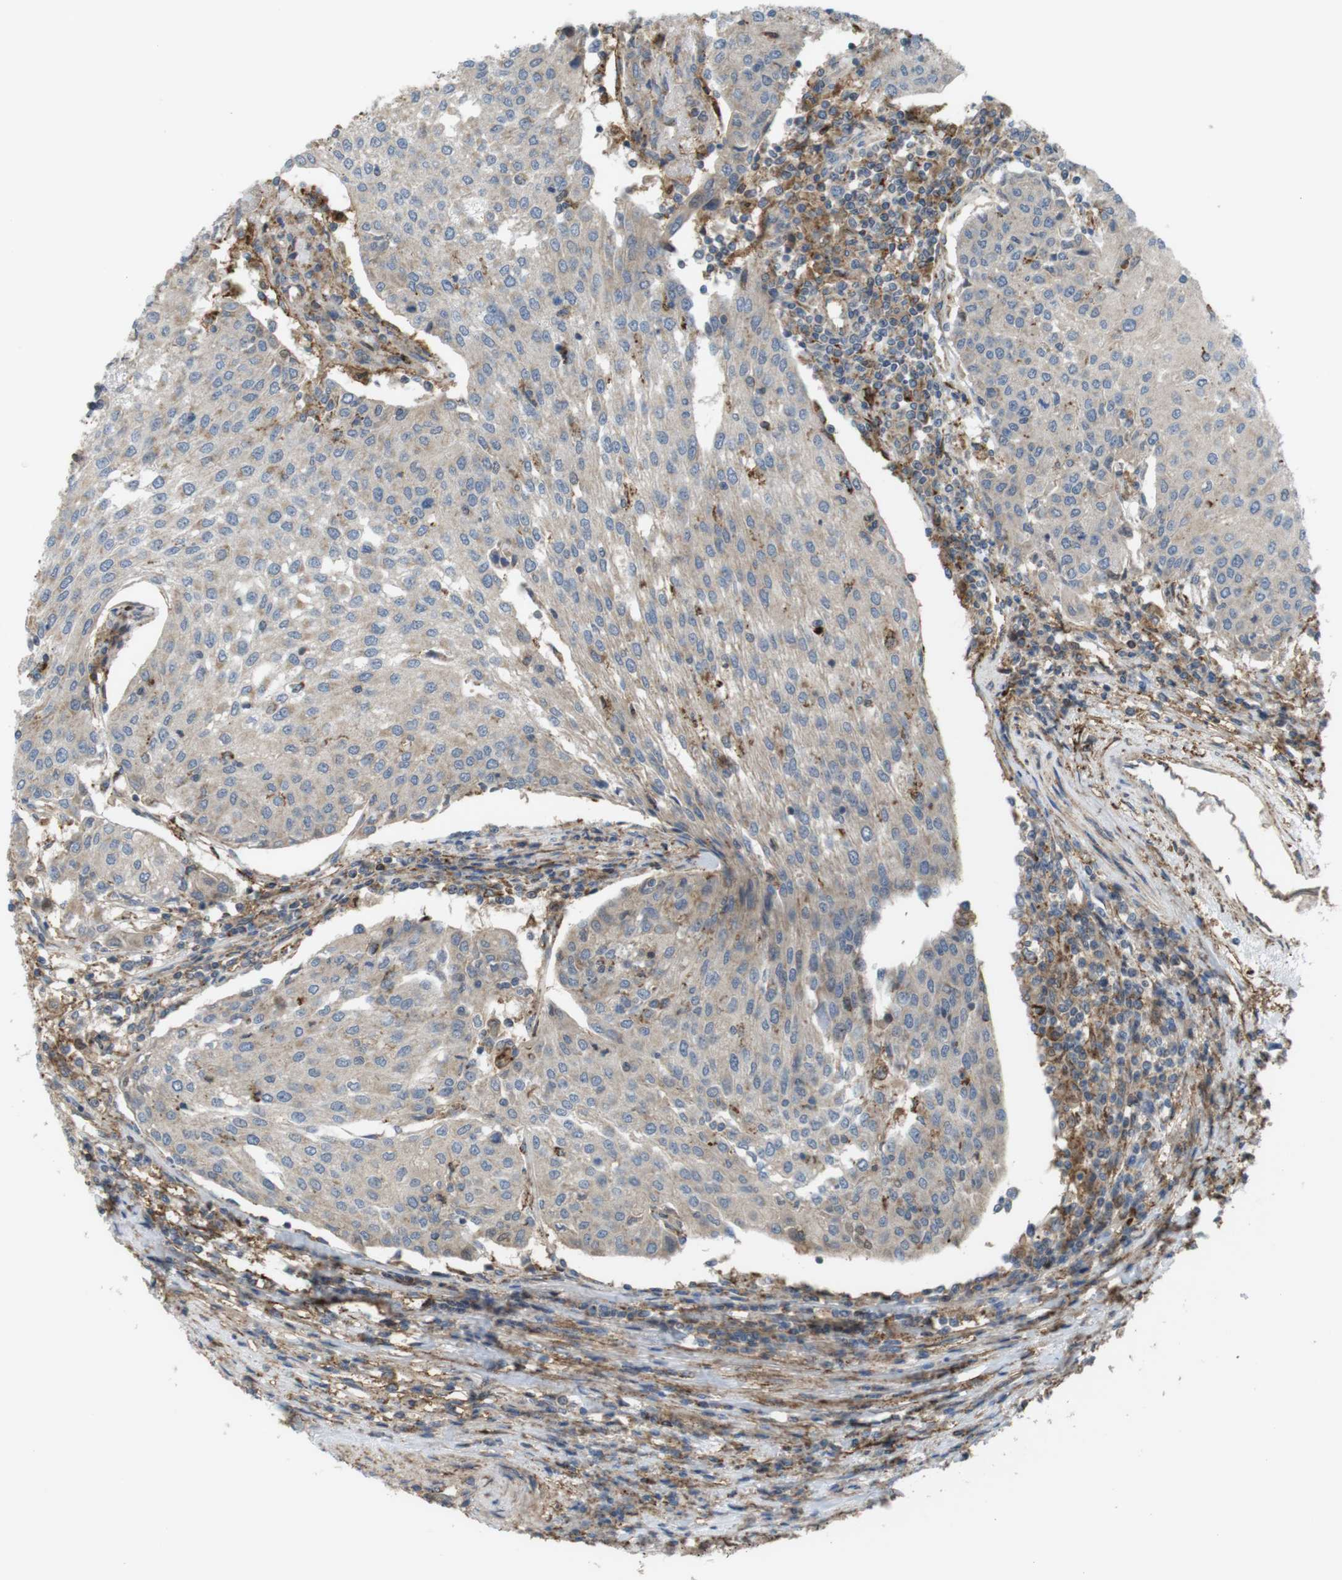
{"staining": {"intensity": "weak", "quantity": "<25%", "location": "cytoplasmic/membranous"}, "tissue": "urothelial cancer", "cell_type": "Tumor cells", "image_type": "cancer", "snomed": [{"axis": "morphology", "description": "Urothelial carcinoma, High grade"}, {"axis": "topography", "description": "Urinary bladder"}], "caption": "Immunohistochemistry (IHC) of human urothelial carcinoma (high-grade) exhibits no positivity in tumor cells. Brightfield microscopy of immunohistochemistry stained with DAB (3,3'-diaminobenzidine) (brown) and hematoxylin (blue), captured at high magnification.", "gene": "DDAH2", "patient": {"sex": "female", "age": 85}}